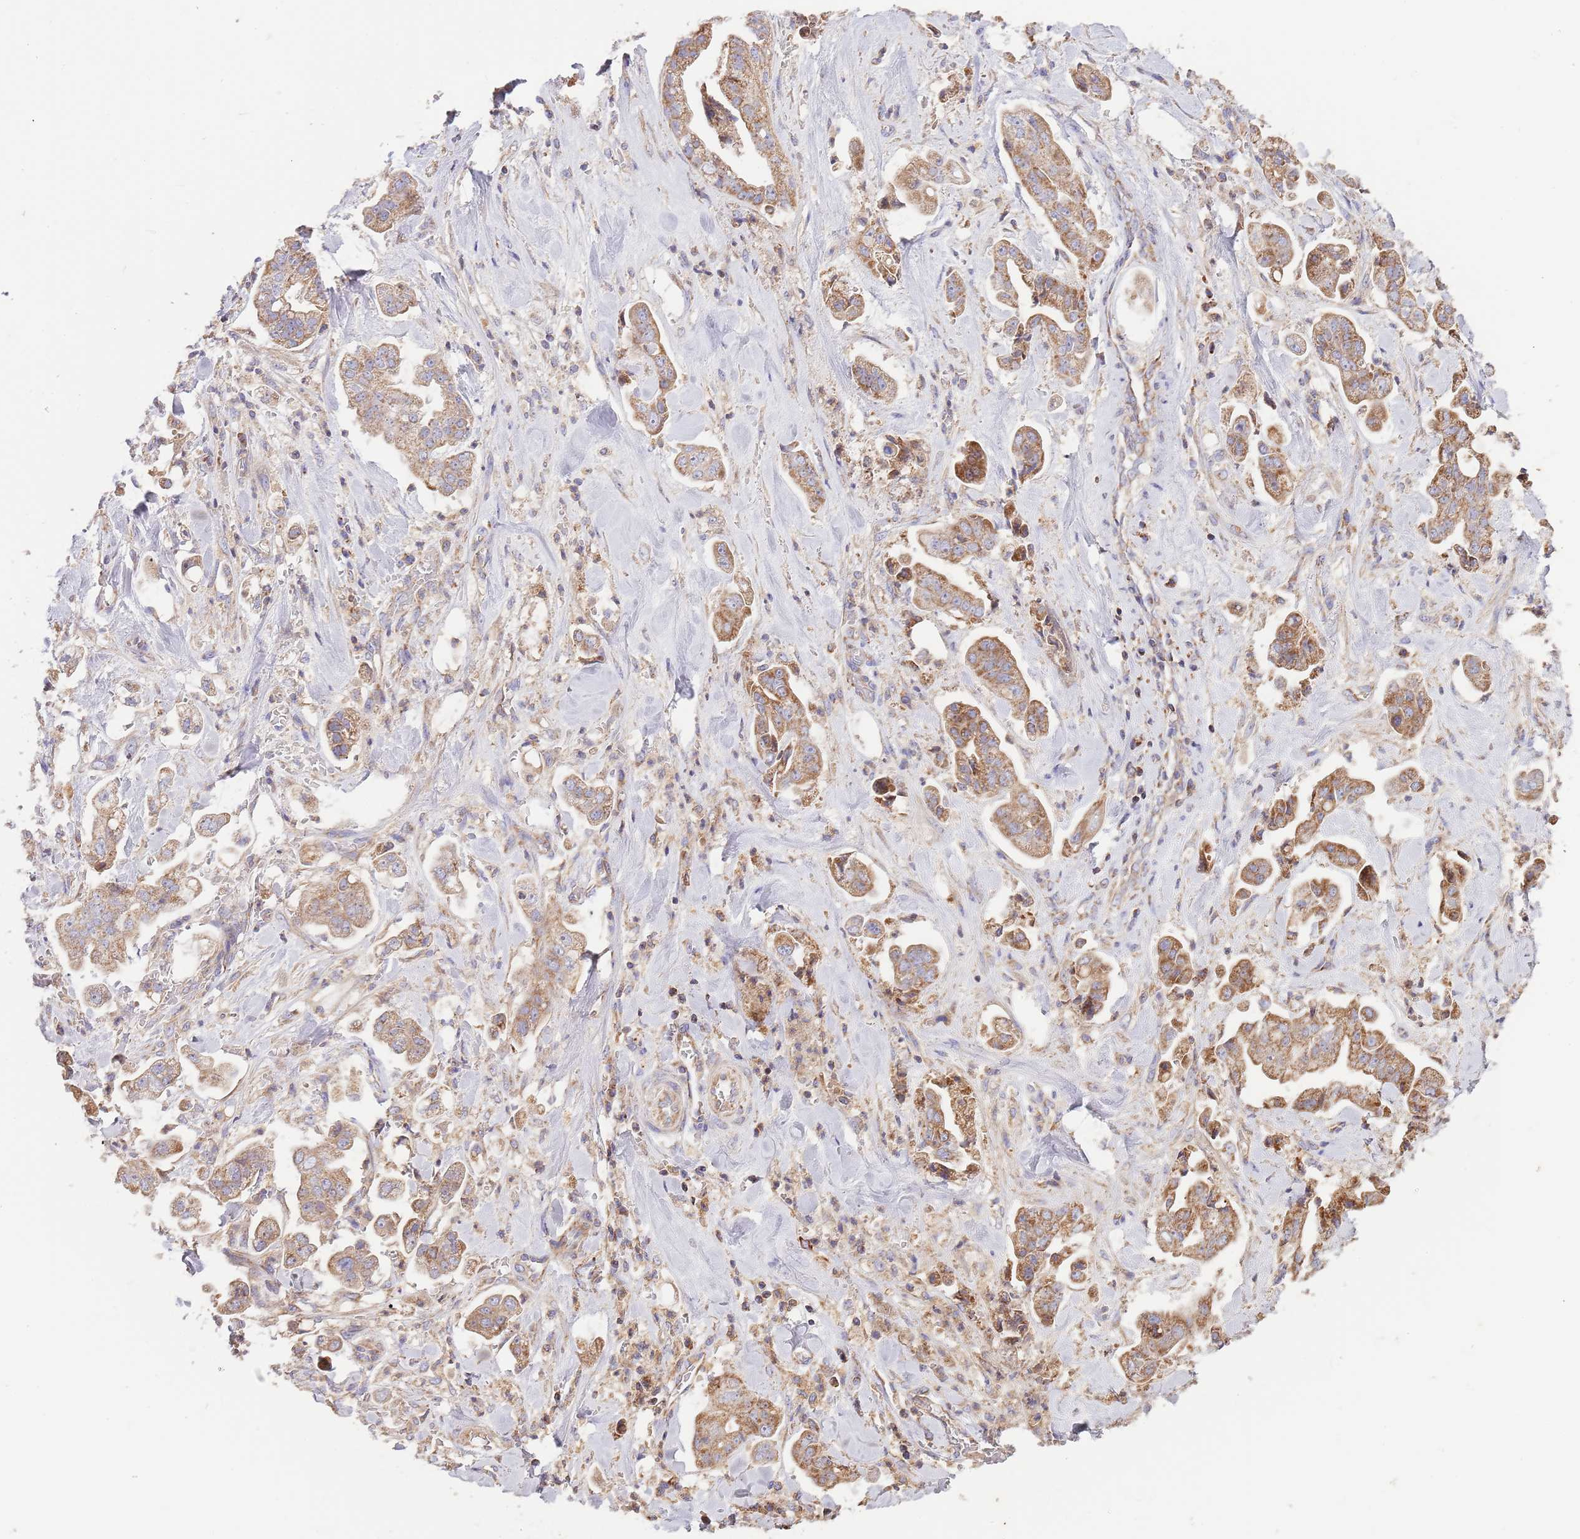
{"staining": {"intensity": "moderate", "quantity": ">75%", "location": "cytoplasmic/membranous"}, "tissue": "stomach cancer", "cell_type": "Tumor cells", "image_type": "cancer", "snomed": [{"axis": "morphology", "description": "Adenocarcinoma, NOS"}, {"axis": "topography", "description": "Stomach"}], "caption": "DAB immunohistochemical staining of human stomach cancer demonstrates moderate cytoplasmic/membranous protein positivity in about >75% of tumor cells.", "gene": "DNAJA3", "patient": {"sex": "male", "age": 62}}